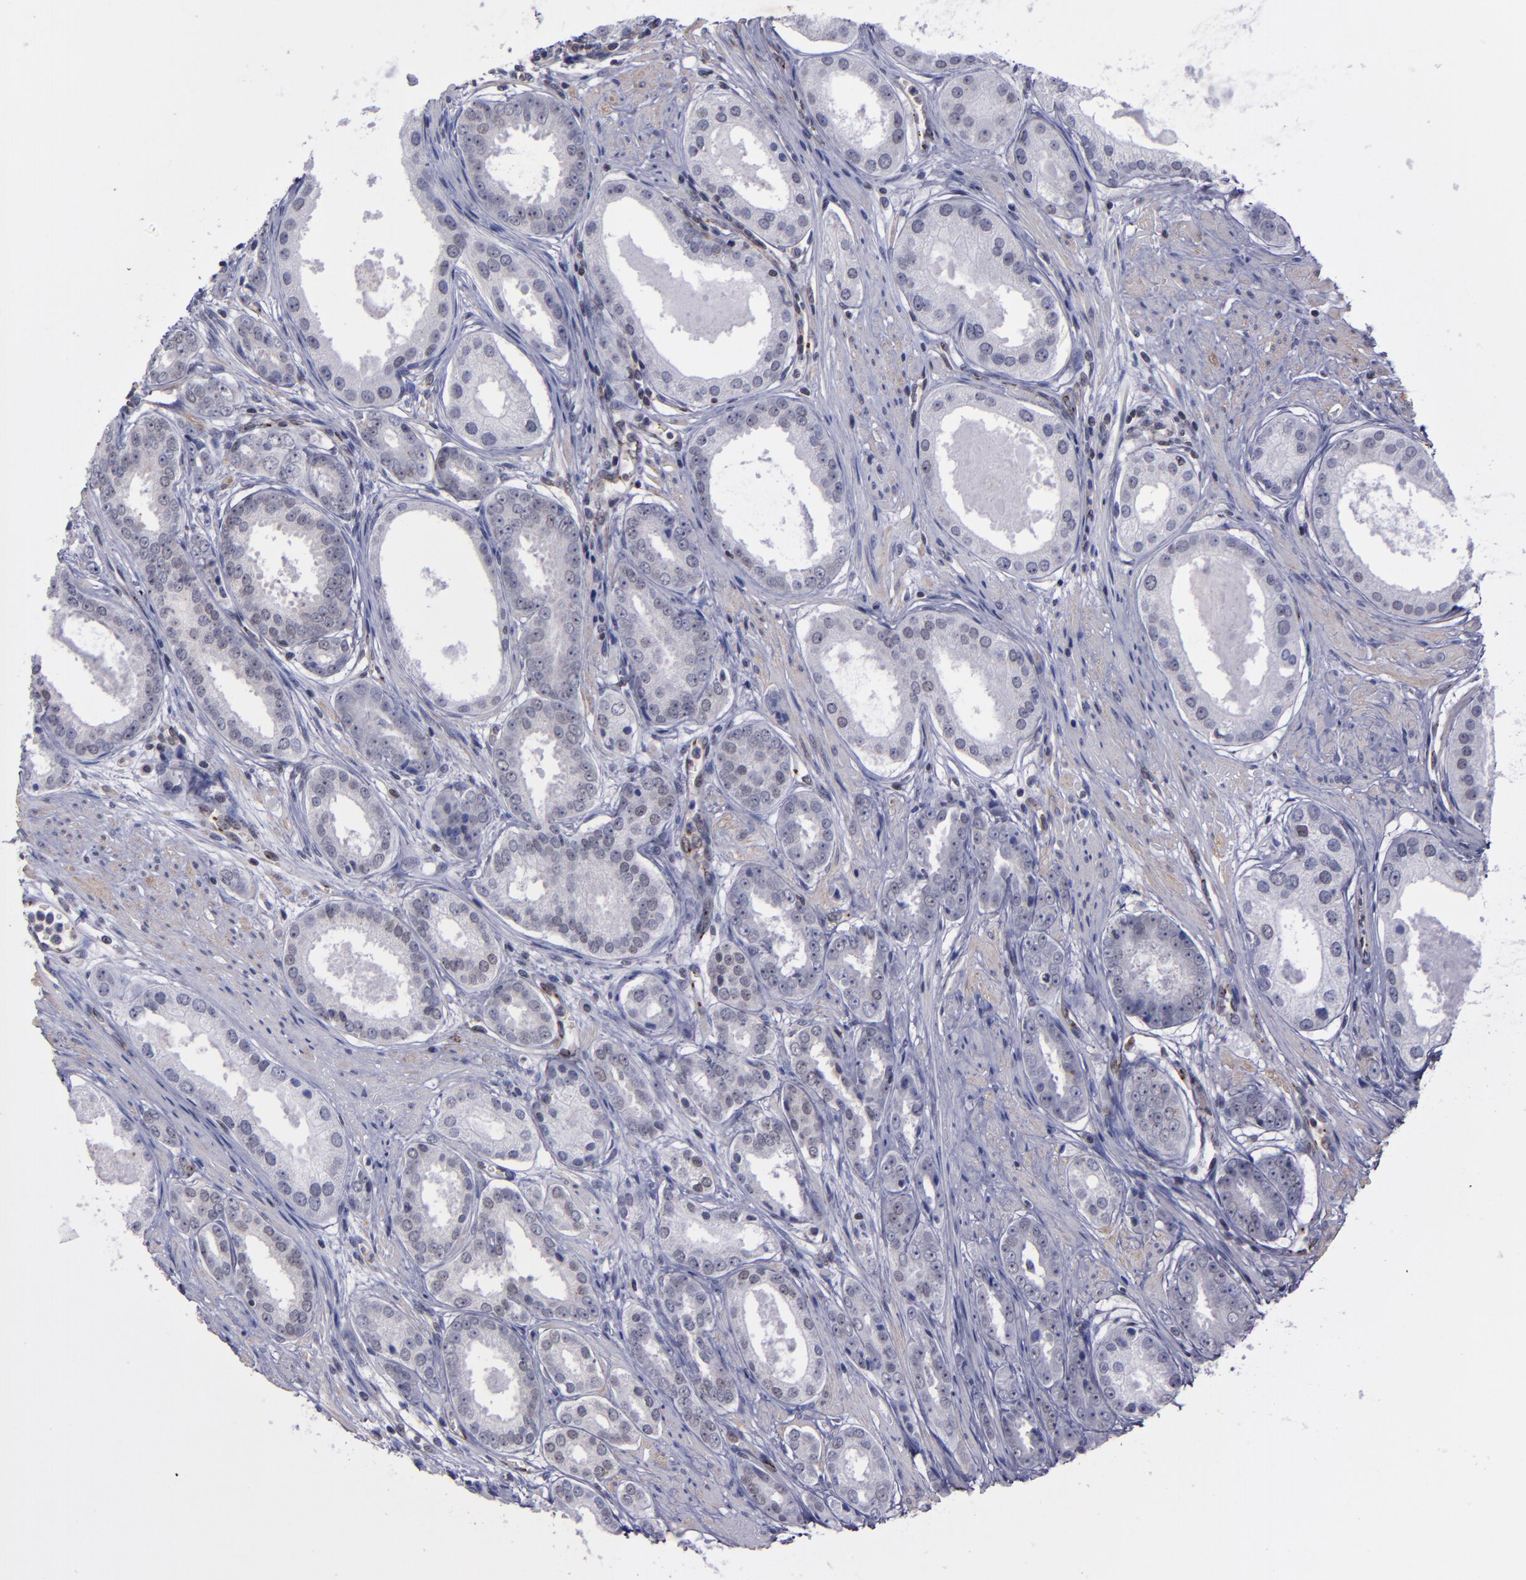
{"staining": {"intensity": "negative", "quantity": "none", "location": "none"}, "tissue": "prostate cancer", "cell_type": "Tumor cells", "image_type": "cancer", "snomed": [{"axis": "morphology", "description": "Adenocarcinoma, Medium grade"}, {"axis": "topography", "description": "Prostate"}], "caption": "A histopathology image of prostate cancer (medium-grade adenocarcinoma) stained for a protein shows no brown staining in tumor cells.", "gene": "MGMT", "patient": {"sex": "male", "age": 53}}